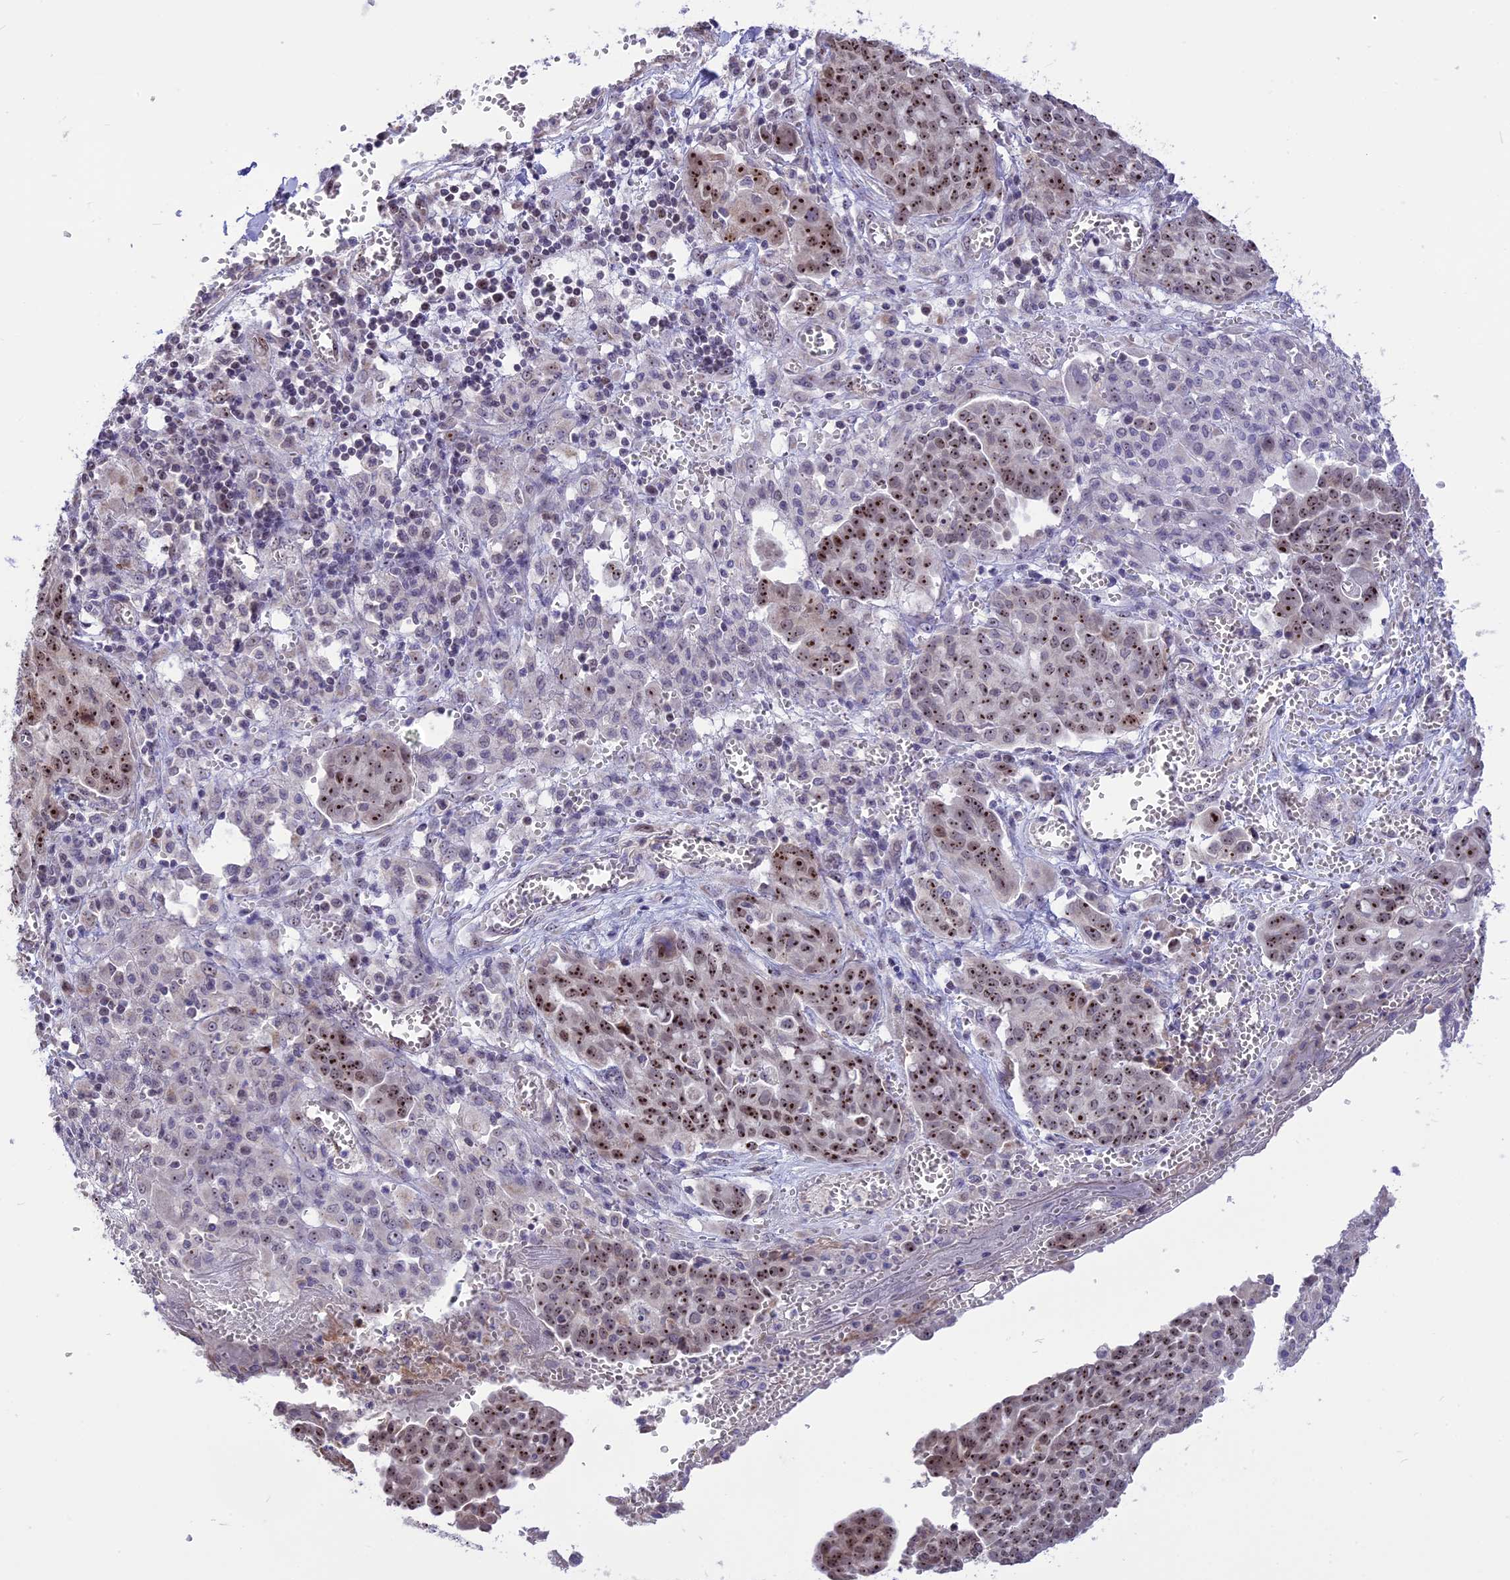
{"staining": {"intensity": "strong", "quantity": ">75%", "location": "nuclear"}, "tissue": "ovarian cancer", "cell_type": "Tumor cells", "image_type": "cancer", "snomed": [{"axis": "morphology", "description": "Cystadenocarcinoma, serous, NOS"}, {"axis": "topography", "description": "Soft tissue"}, {"axis": "topography", "description": "Ovary"}], "caption": "A photomicrograph of human ovarian serous cystadenocarcinoma stained for a protein demonstrates strong nuclear brown staining in tumor cells. (DAB = brown stain, brightfield microscopy at high magnification).", "gene": "CMSS1", "patient": {"sex": "female", "age": 57}}